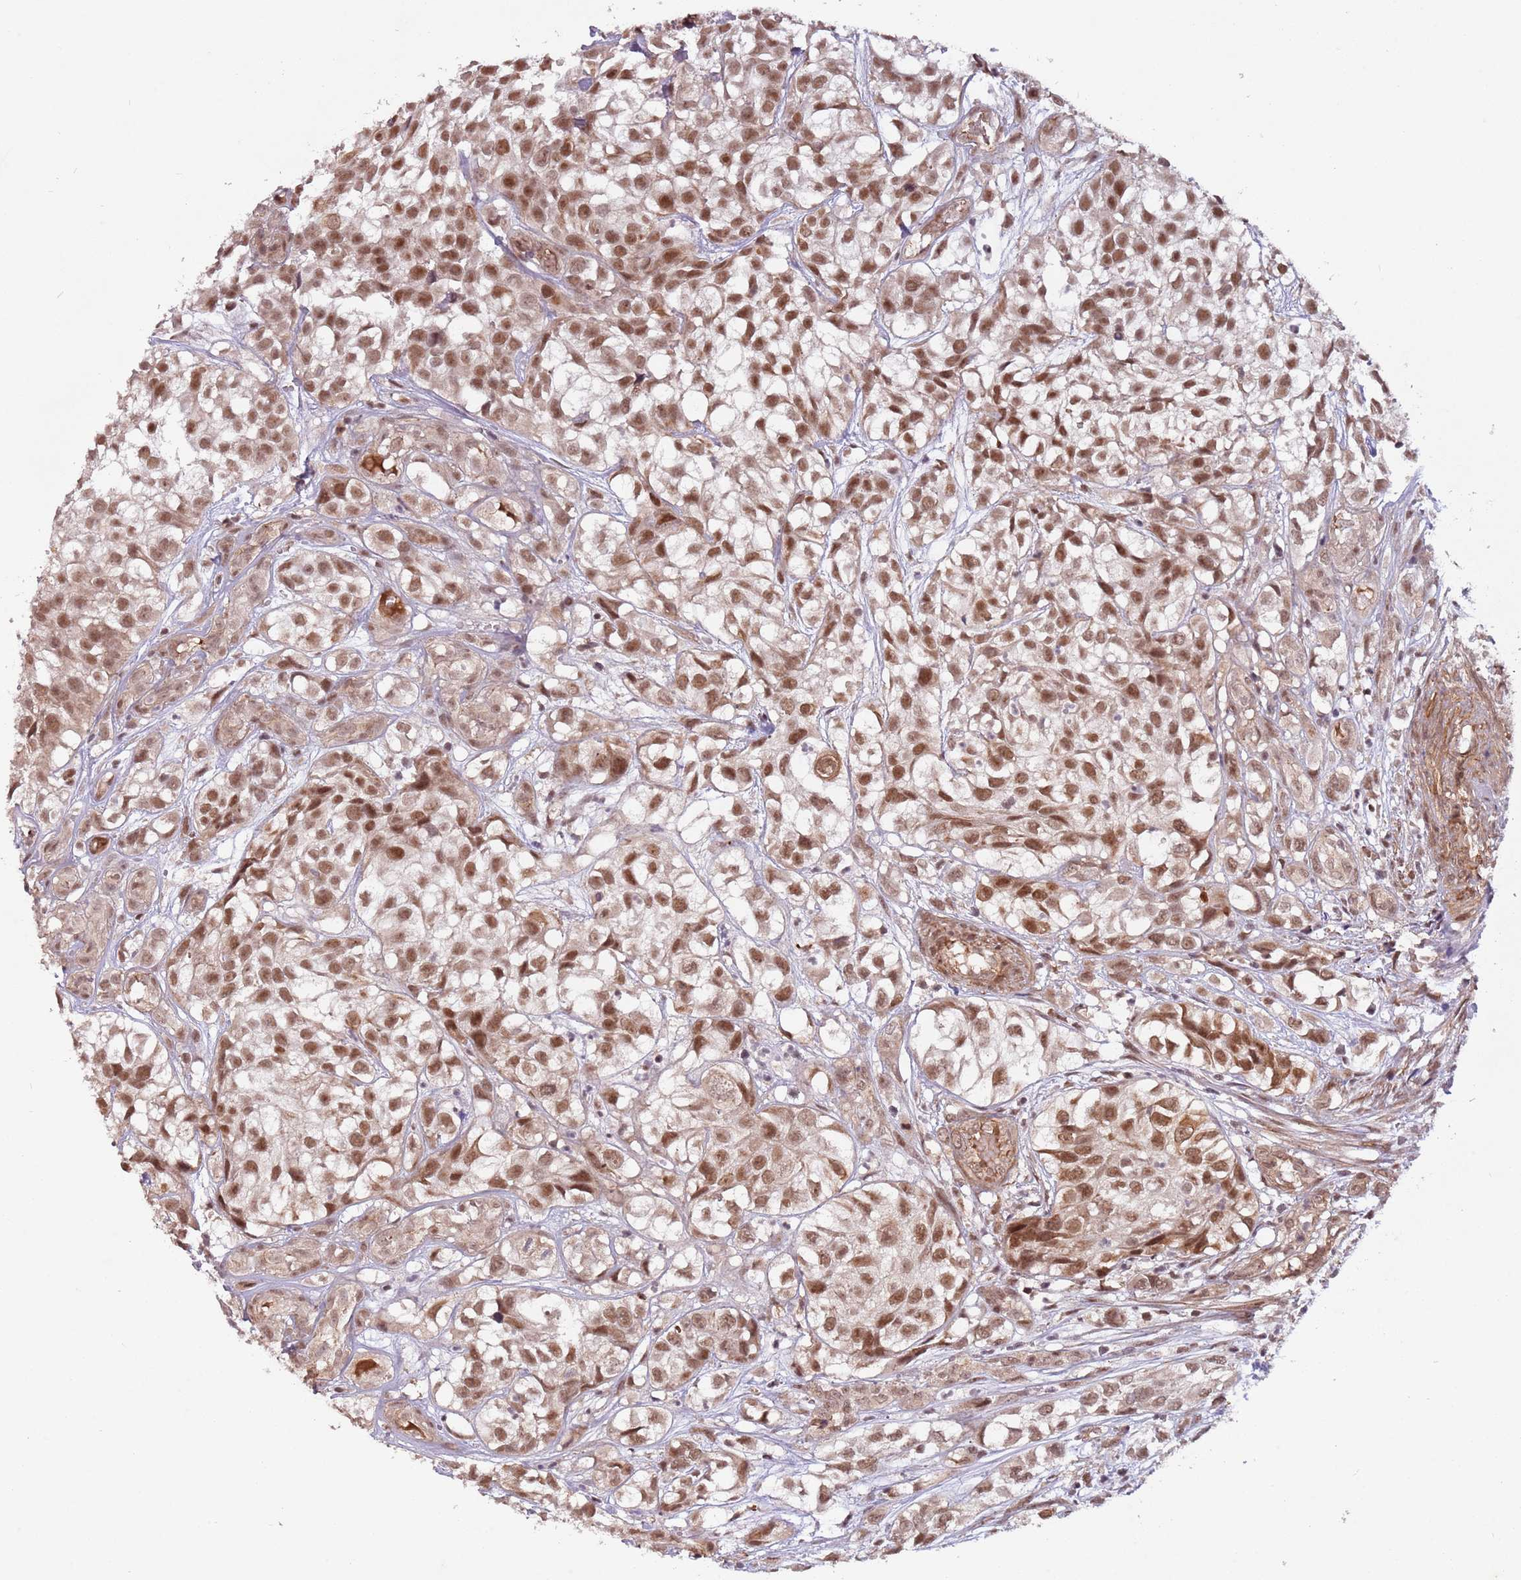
{"staining": {"intensity": "moderate", "quantity": ">75%", "location": "nuclear"}, "tissue": "urothelial cancer", "cell_type": "Tumor cells", "image_type": "cancer", "snomed": [{"axis": "morphology", "description": "Urothelial carcinoma, High grade"}, {"axis": "topography", "description": "Urinary bladder"}], "caption": "Immunohistochemistry histopathology image of neoplastic tissue: human urothelial carcinoma (high-grade) stained using immunohistochemistry (IHC) demonstrates medium levels of moderate protein expression localized specifically in the nuclear of tumor cells, appearing as a nuclear brown color.", "gene": "SUDS3", "patient": {"sex": "male", "age": 56}}